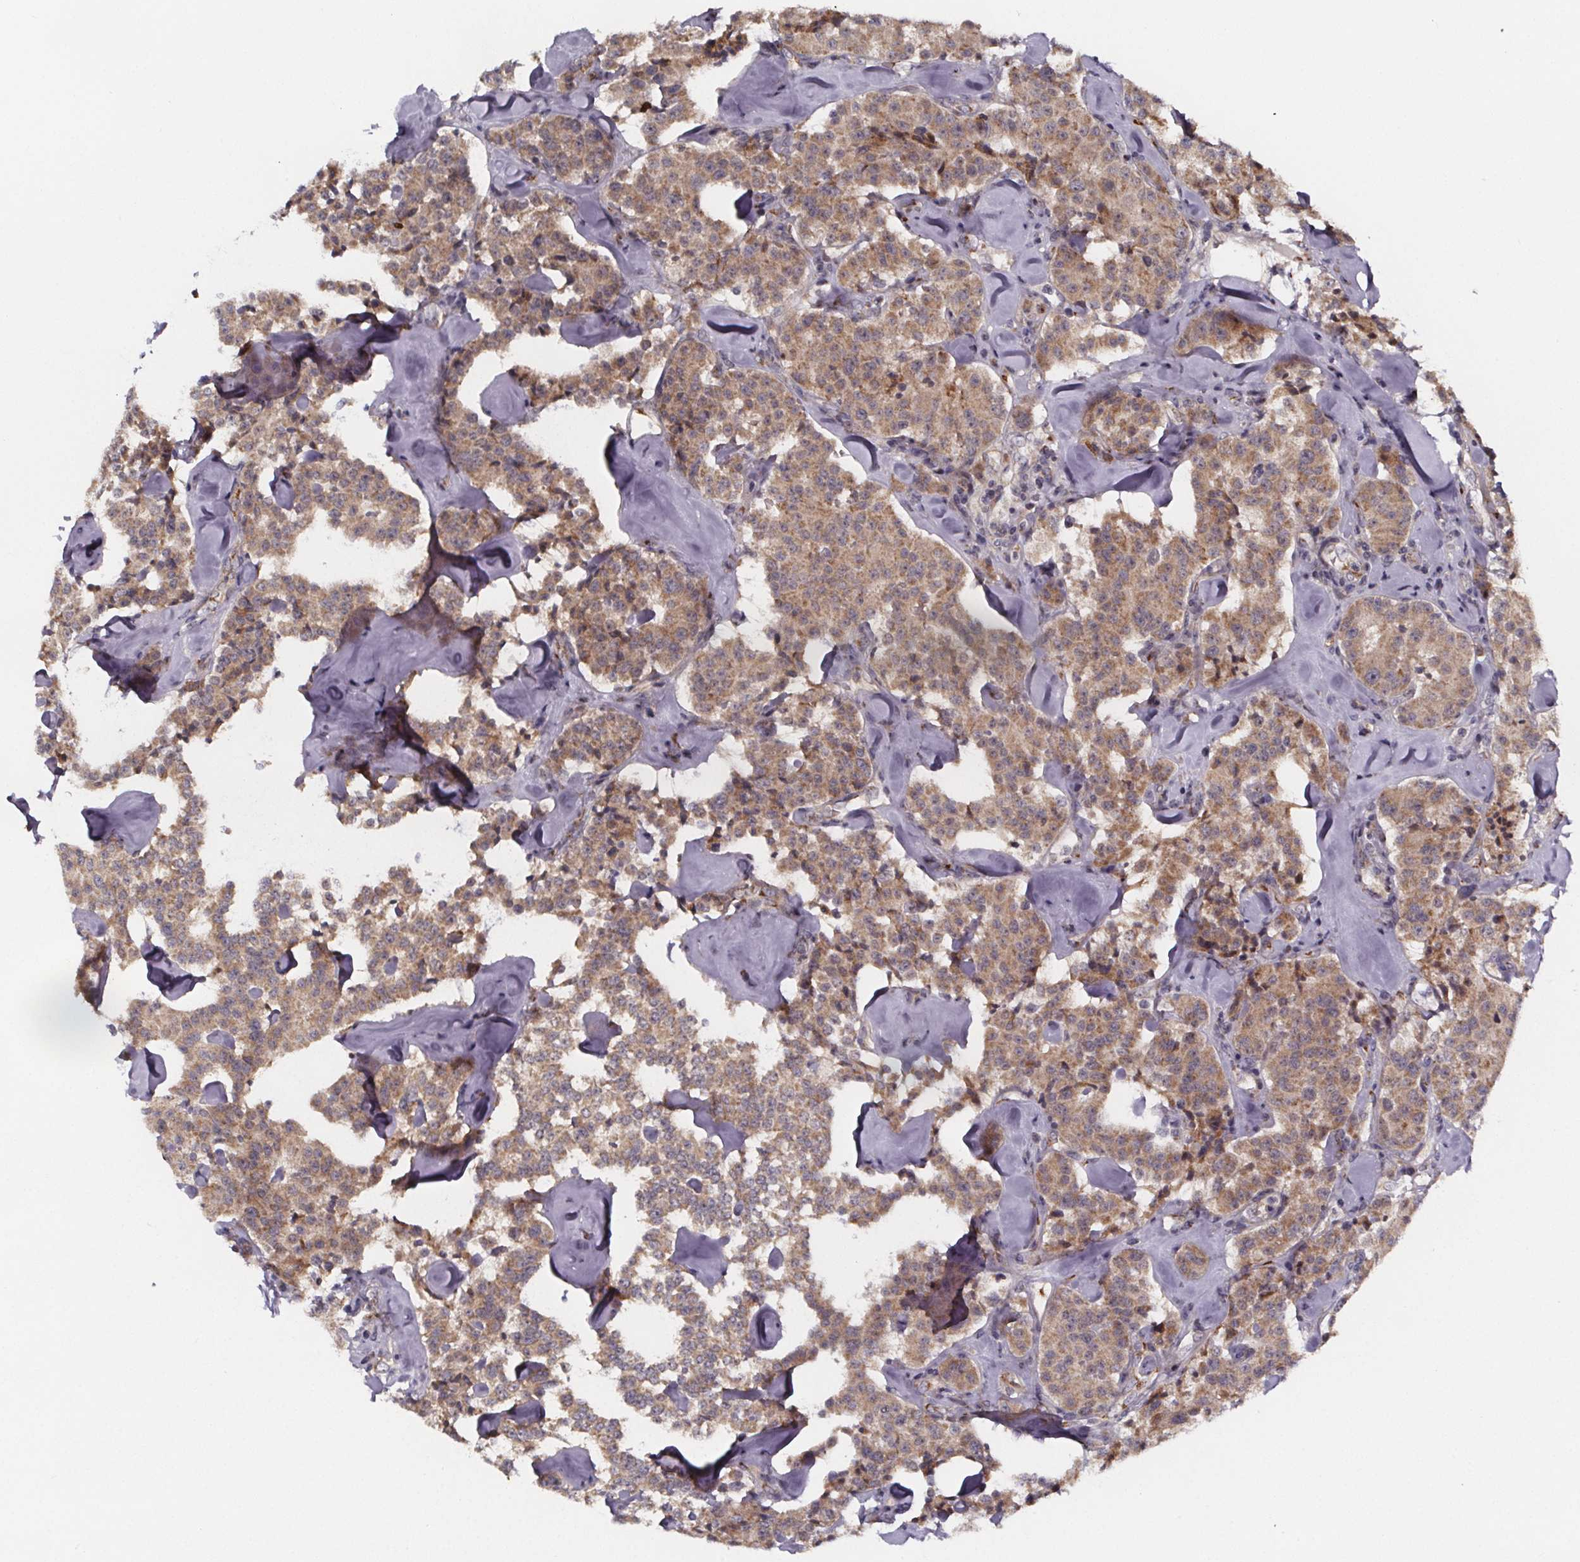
{"staining": {"intensity": "moderate", "quantity": ">75%", "location": "cytoplasmic/membranous"}, "tissue": "carcinoid", "cell_type": "Tumor cells", "image_type": "cancer", "snomed": [{"axis": "morphology", "description": "Carcinoid, malignant, NOS"}, {"axis": "topography", "description": "Pancreas"}], "caption": "DAB (3,3'-diaminobenzidine) immunohistochemical staining of carcinoid (malignant) displays moderate cytoplasmic/membranous protein staining in about >75% of tumor cells. The protein of interest is shown in brown color, while the nuclei are stained blue.", "gene": "NDST1", "patient": {"sex": "male", "age": 41}}